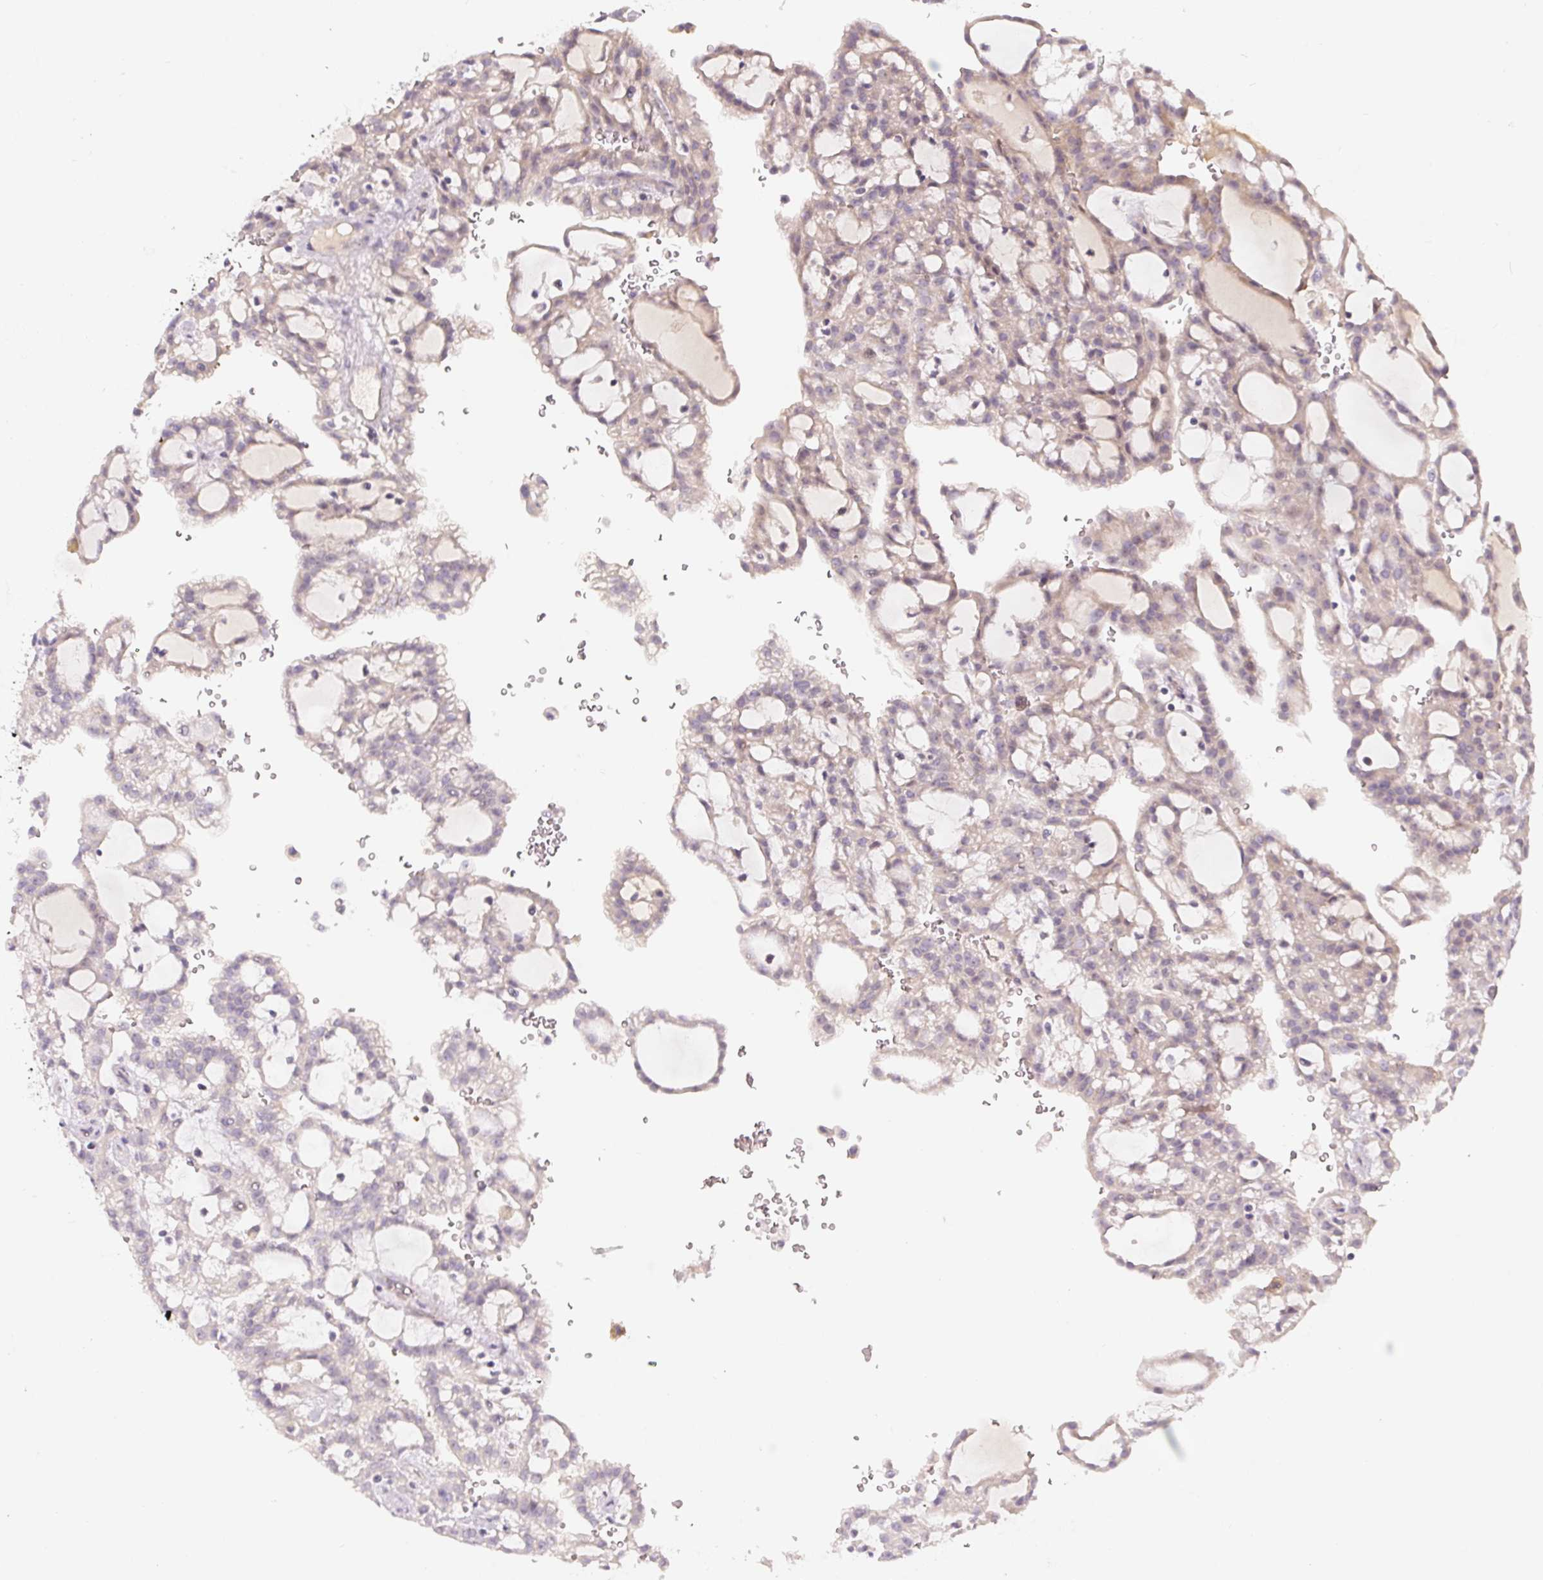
{"staining": {"intensity": "weak", "quantity": "<25%", "location": "nuclear"}, "tissue": "renal cancer", "cell_type": "Tumor cells", "image_type": "cancer", "snomed": [{"axis": "morphology", "description": "Adenocarcinoma, NOS"}, {"axis": "topography", "description": "Kidney"}], "caption": "Immunohistochemical staining of renal cancer (adenocarcinoma) exhibits no significant staining in tumor cells.", "gene": "PWWP3B", "patient": {"sex": "male", "age": 63}}